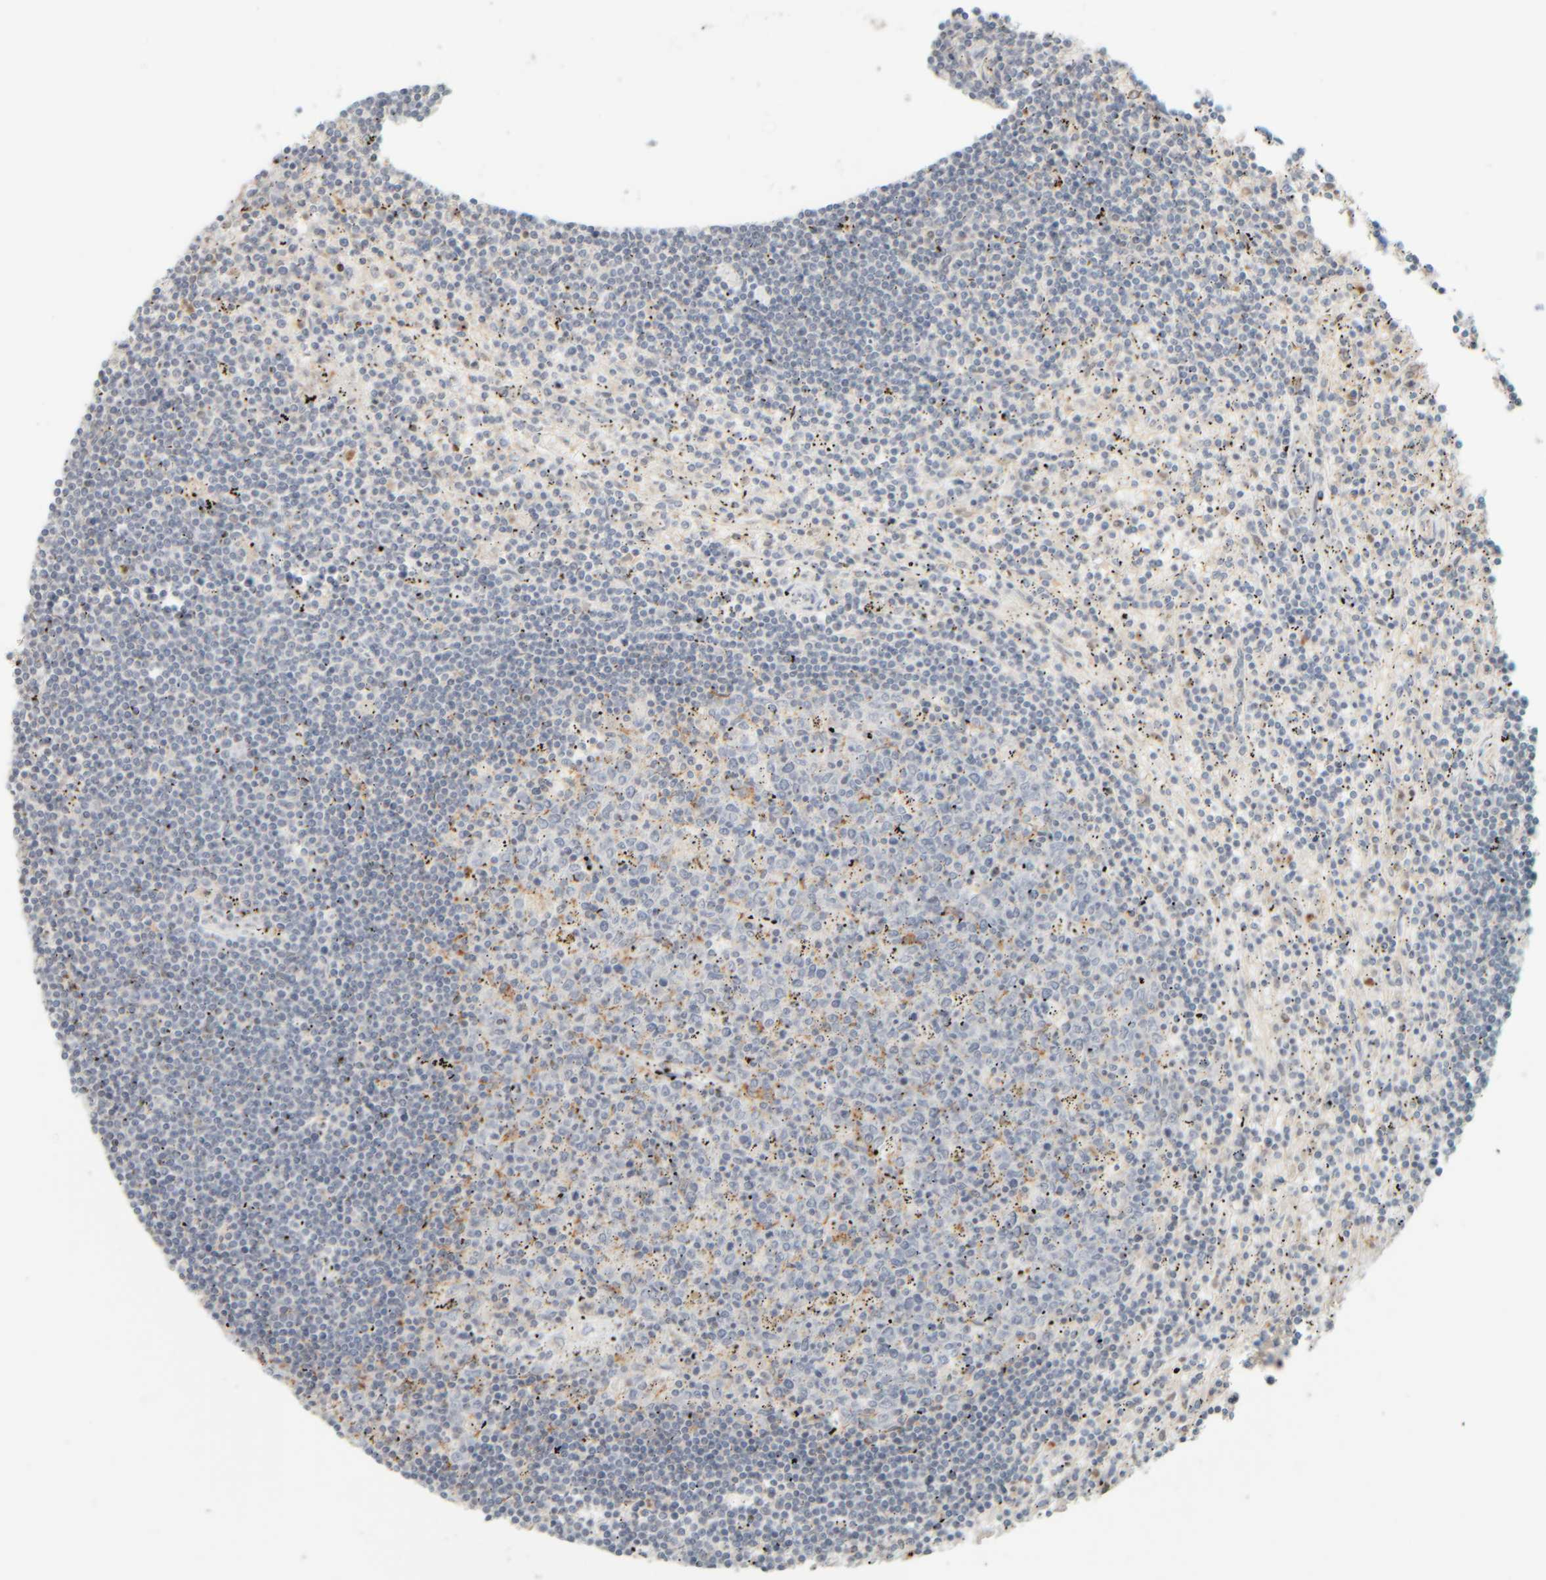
{"staining": {"intensity": "negative", "quantity": "none", "location": "none"}, "tissue": "lymphoma", "cell_type": "Tumor cells", "image_type": "cancer", "snomed": [{"axis": "morphology", "description": "Malignant lymphoma, non-Hodgkin's type, Low grade"}, {"axis": "topography", "description": "Spleen"}], "caption": "Tumor cells show no significant protein positivity in lymphoma.", "gene": "PTGES3L-AARSD1", "patient": {"sex": "male", "age": 76}}